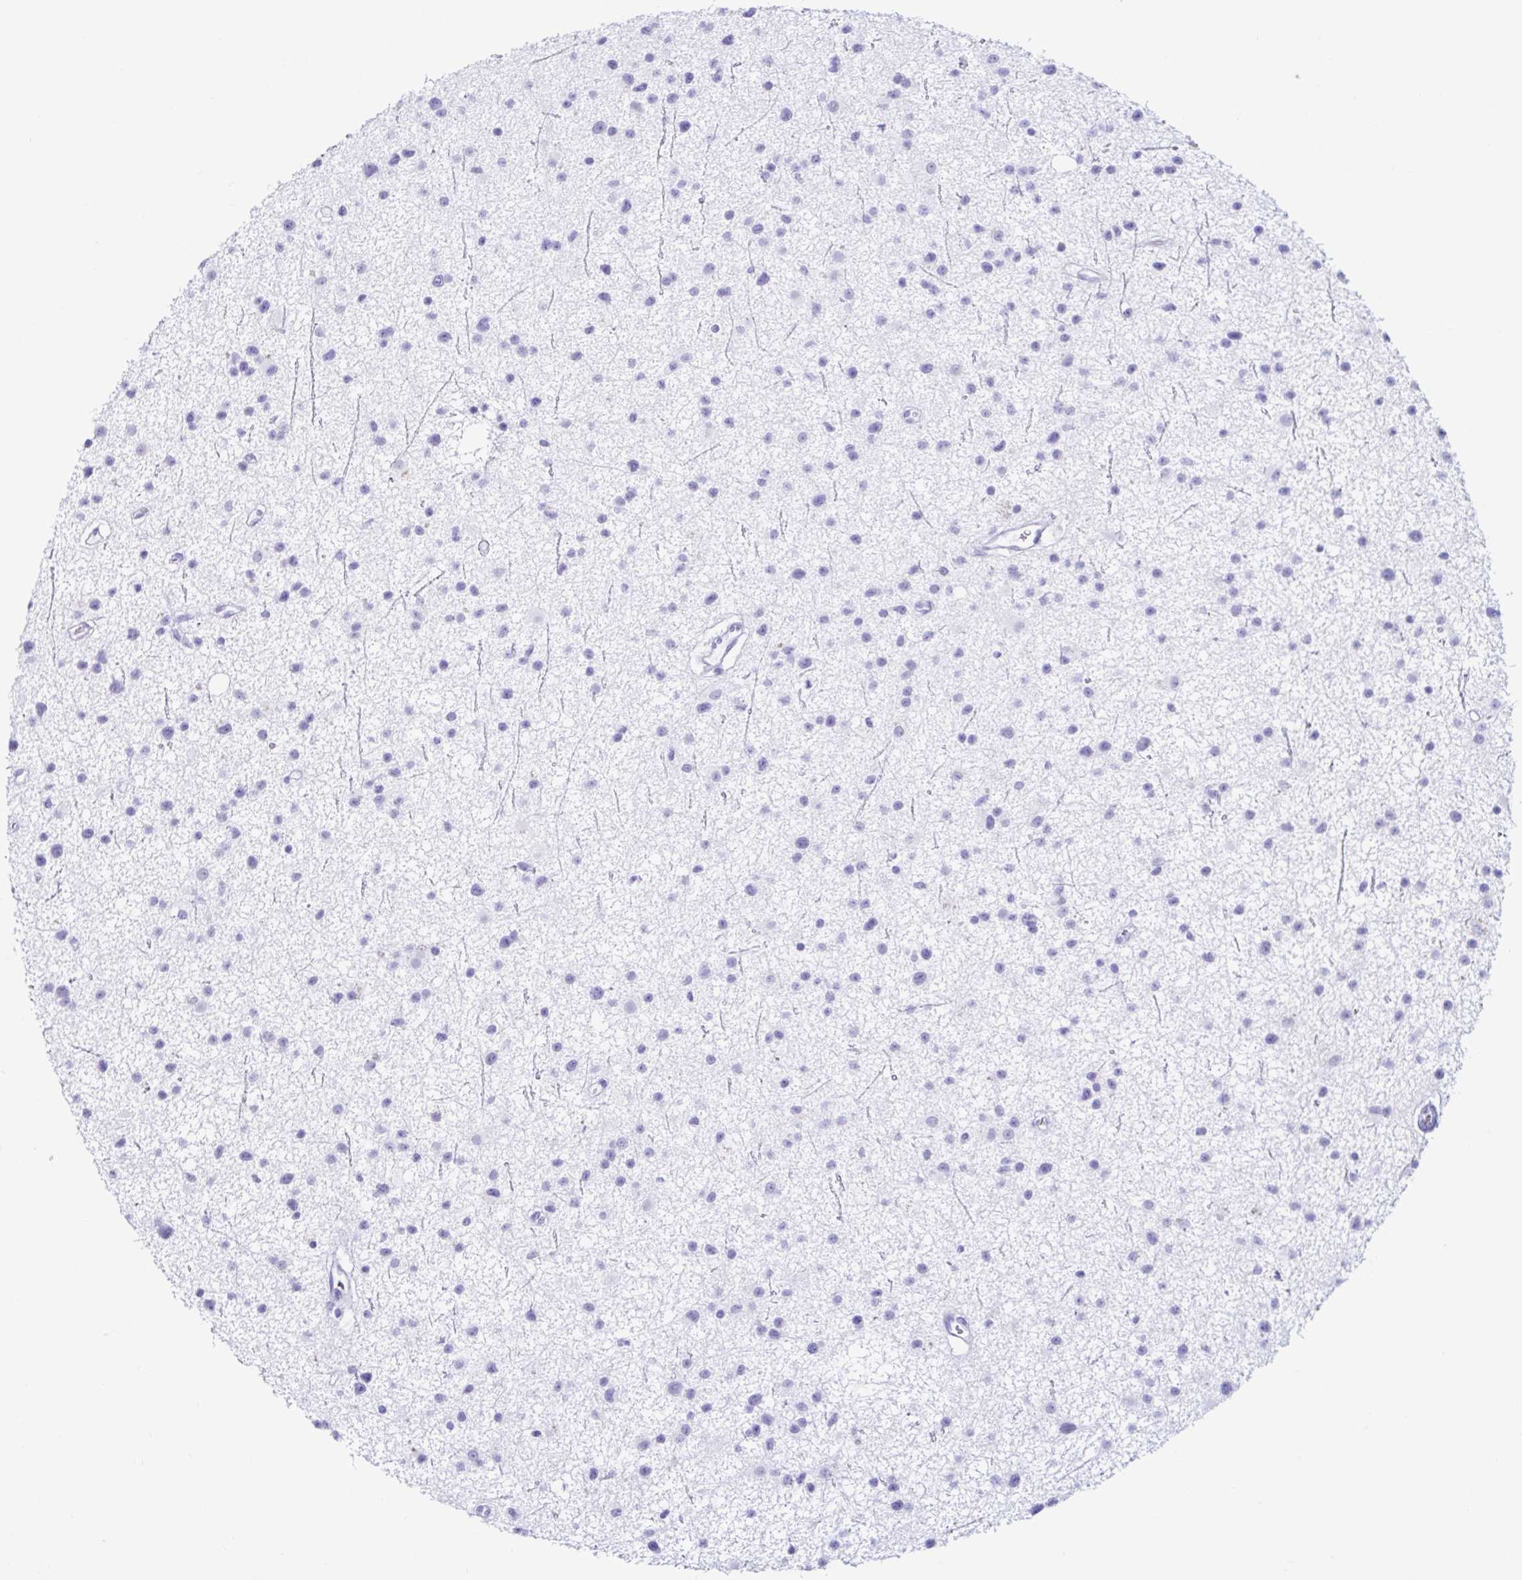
{"staining": {"intensity": "negative", "quantity": "none", "location": "none"}, "tissue": "glioma", "cell_type": "Tumor cells", "image_type": "cancer", "snomed": [{"axis": "morphology", "description": "Glioma, malignant, Low grade"}, {"axis": "topography", "description": "Brain"}], "caption": "Tumor cells show no significant staining in malignant glioma (low-grade). The staining was performed using DAB to visualize the protein expression in brown, while the nuclei were stained in blue with hematoxylin (Magnification: 20x).", "gene": "BEST1", "patient": {"sex": "male", "age": 43}}